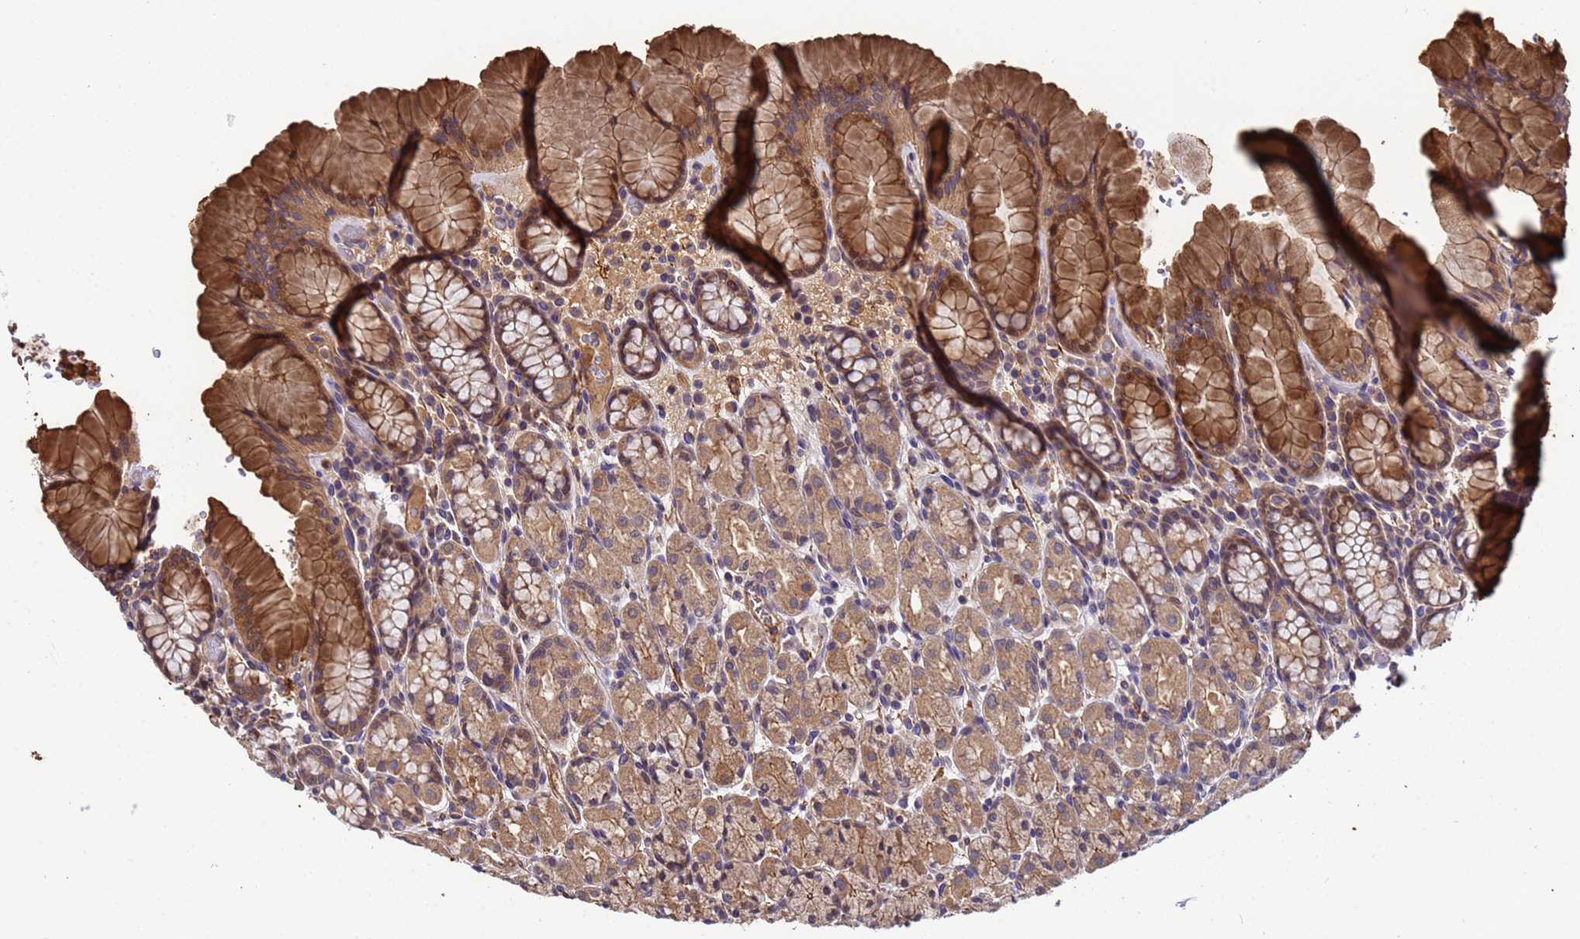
{"staining": {"intensity": "moderate", "quantity": ">75%", "location": "cytoplasmic/membranous"}, "tissue": "stomach", "cell_type": "Glandular cells", "image_type": "normal", "snomed": [{"axis": "morphology", "description": "Normal tissue, NOS"}, {"axis": "topography", "description": "Stomach, upper"}, {"axis": "topography", "description": "Stomach"}], "caption": "The immunohistochemical stain labels moderate cytoplasmic/membranous staining in glandular cells of normal stomach.", "gene": "GSTCD", "patient": {"sex": "male", "age": 62}}